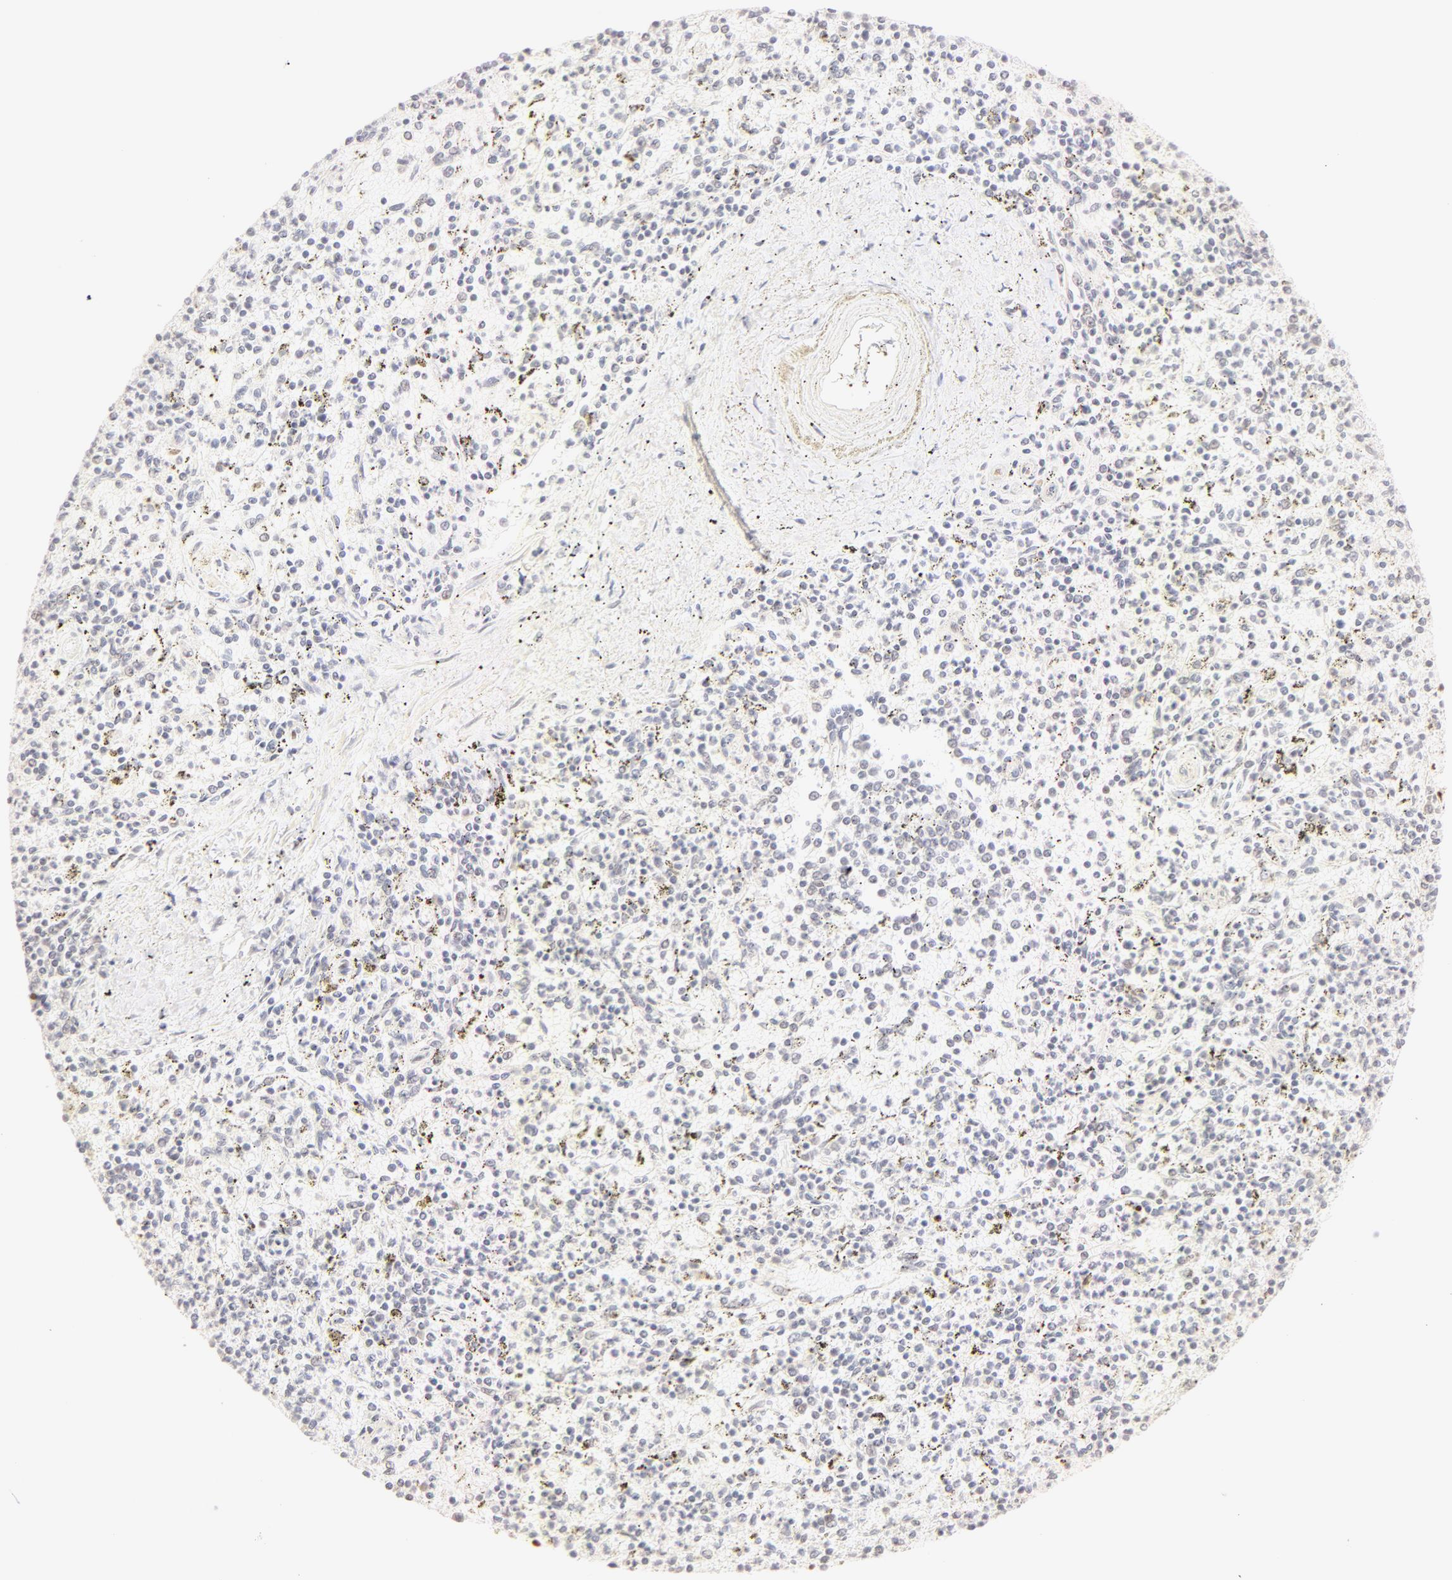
{"staining": {"intensity": "moderate", "quantity": ">75%", "location": "nuclear"}, "tissue": "spleen", "cell_type": "Cells in red pulp", "image_type": "normal", "snomed": [{"axis": "morphology", "description": "Normal tissue, NOS"}, {"axis": "topography", "description": "Spleen"}], "caption": "A high-resolution image shows immunohistochemistry staining of benign spleen, which displays moderate nuclear positivity in about >75% of cells in red pulp. Immunohistochemistry (ihc) stains the protein in brown and the nuclei are stained blue.", "gene": "RBM39", "patient": {"sex": "male", "age": 72}}